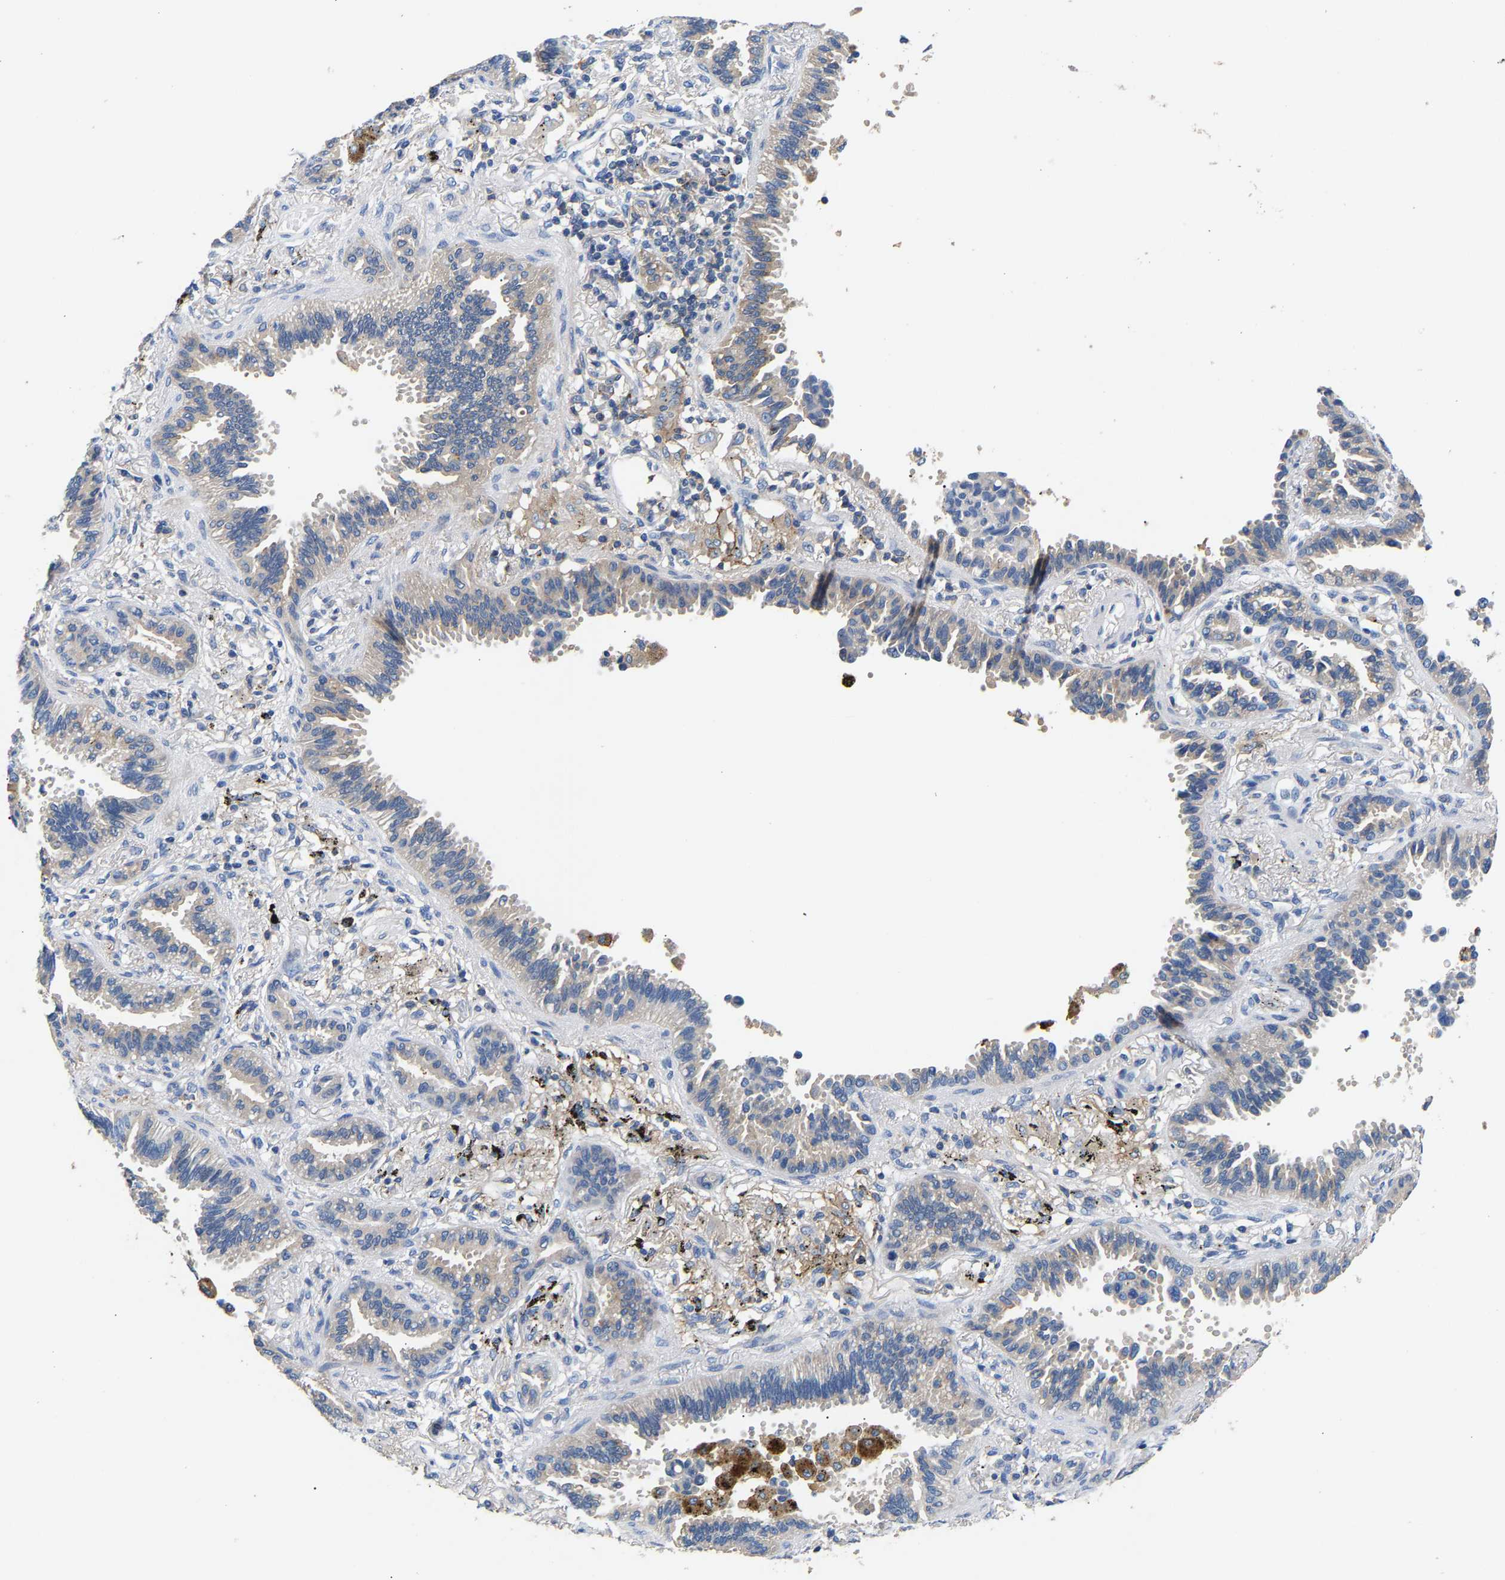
{"staining": {"intensity": "weak", "quantity": "25%-75%", "location": "cytoplasmic/membranous"}, "tissue": "lung cancer", "cell_type": "Tumor cells", "image_type": "cancer", "snomed": [{"axis": "morphology", "description": "Normal tissue, NOS"}, {"axis": "morphology", "description": "Adenocarcinoma, NOS"}, {"axis": "topography", "description": "Lung"}], "caption": "Tumor cells demonstrate weak cytoplasmic/membranous staining in approximately 25%-75% of cells in lung cancer (adenocarcinoma).", "gene": "CCDC171", "patient": {"sex": "male", "age": 59}}